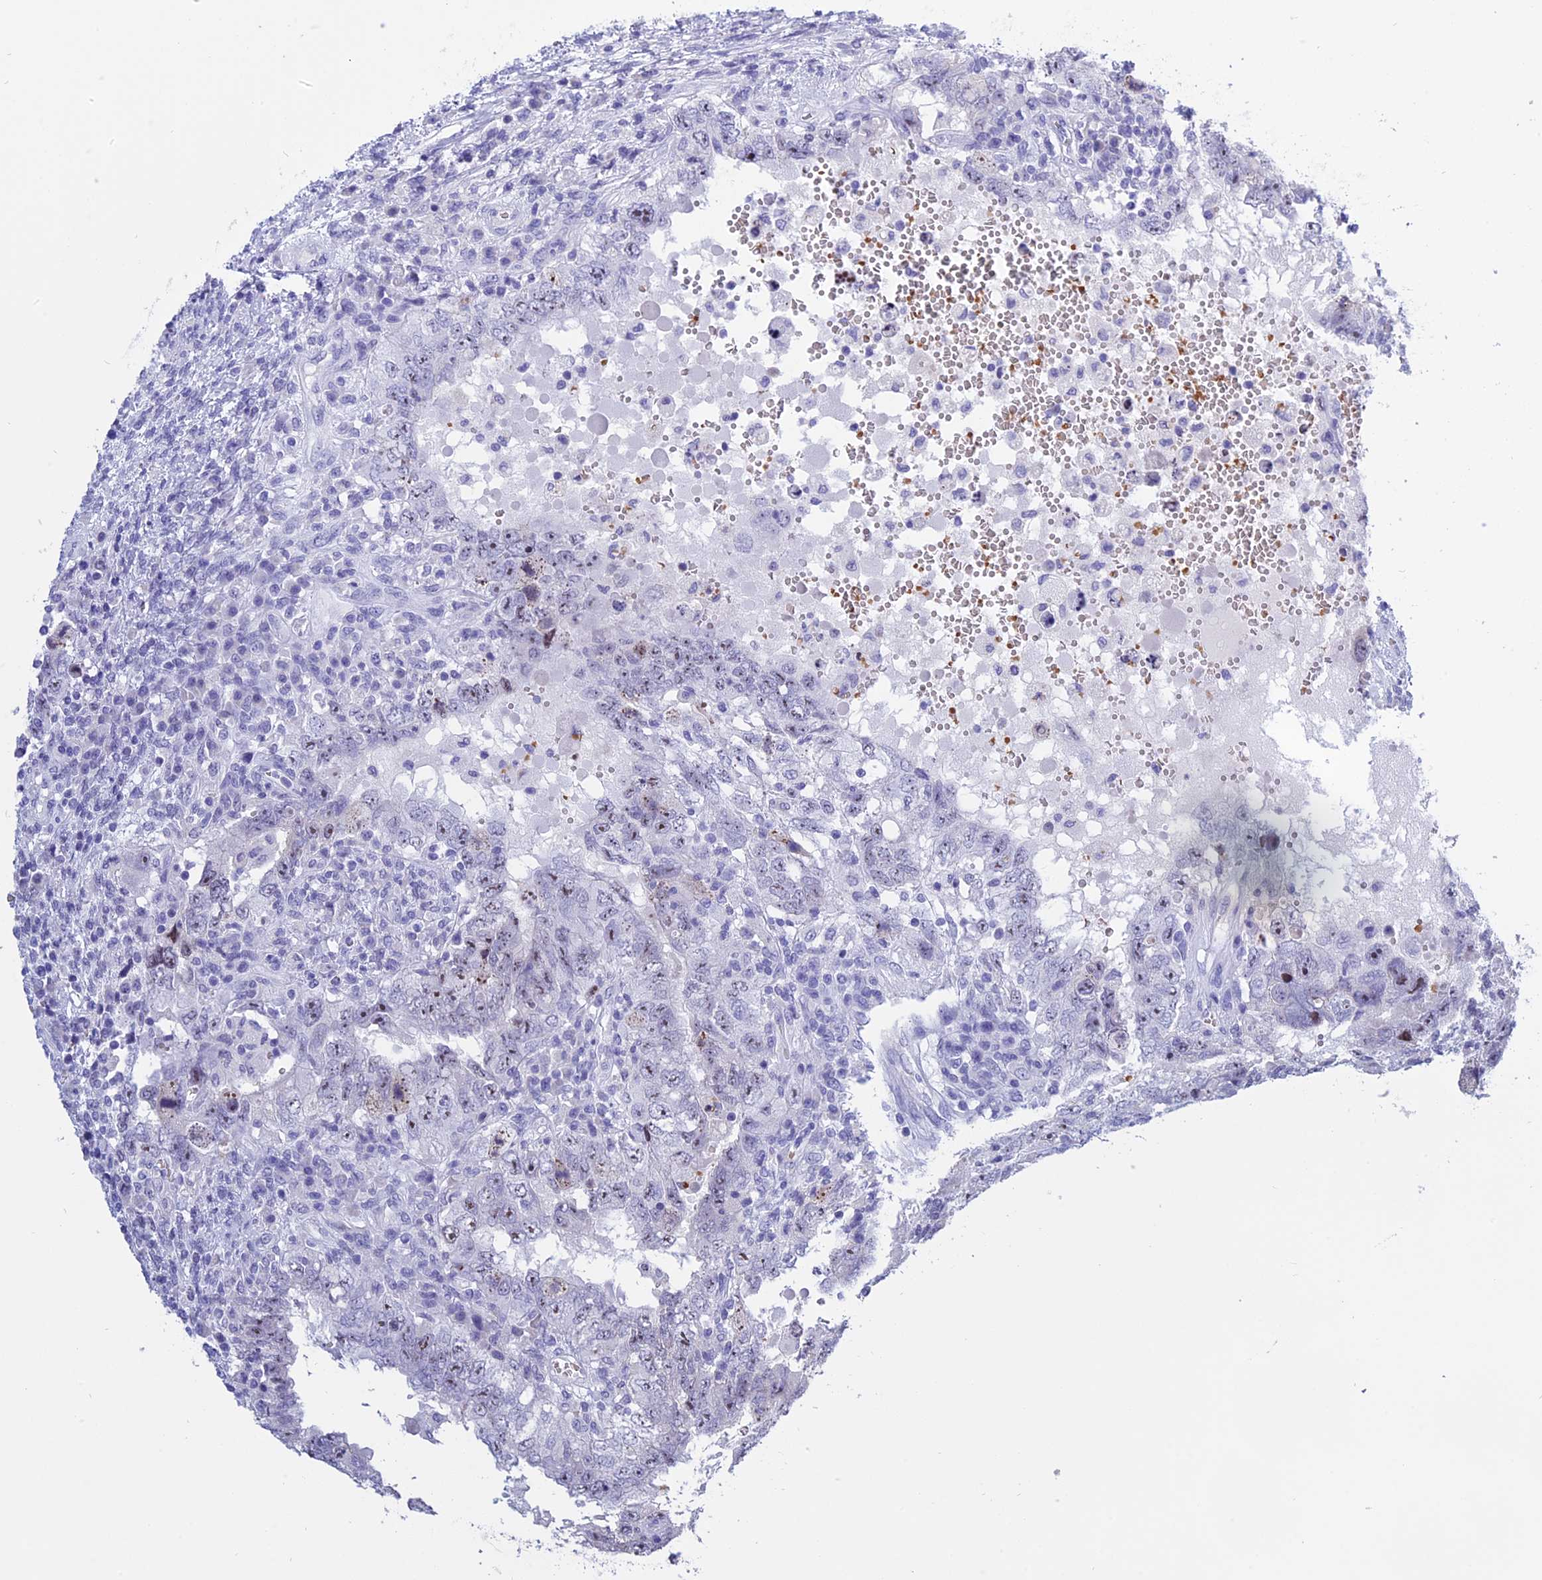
{"staining": {"intensity": "negative", "quantity": "none", "location": "none"}, "tissue": "testis cancer", "cell_type": "Tumor cells", "image_type": "cancer", "snomed": [{"axis": "morphology", "description": "Carcinoma, Embryonal, NOS"}, {"axis": "topography", "description": "Testis"}], "caption": "DAB immunohistochemical staining of embryonal carcinoma (testis) shows no significant staining in tumor cells. The staining is performed using DAB (3,3'-diaminobenzidine) brown chromogen with nuclei counter-stained in using hematoxylin.", "gene": "KNOP1", "patient": {"sex": "male", "age": 26}}